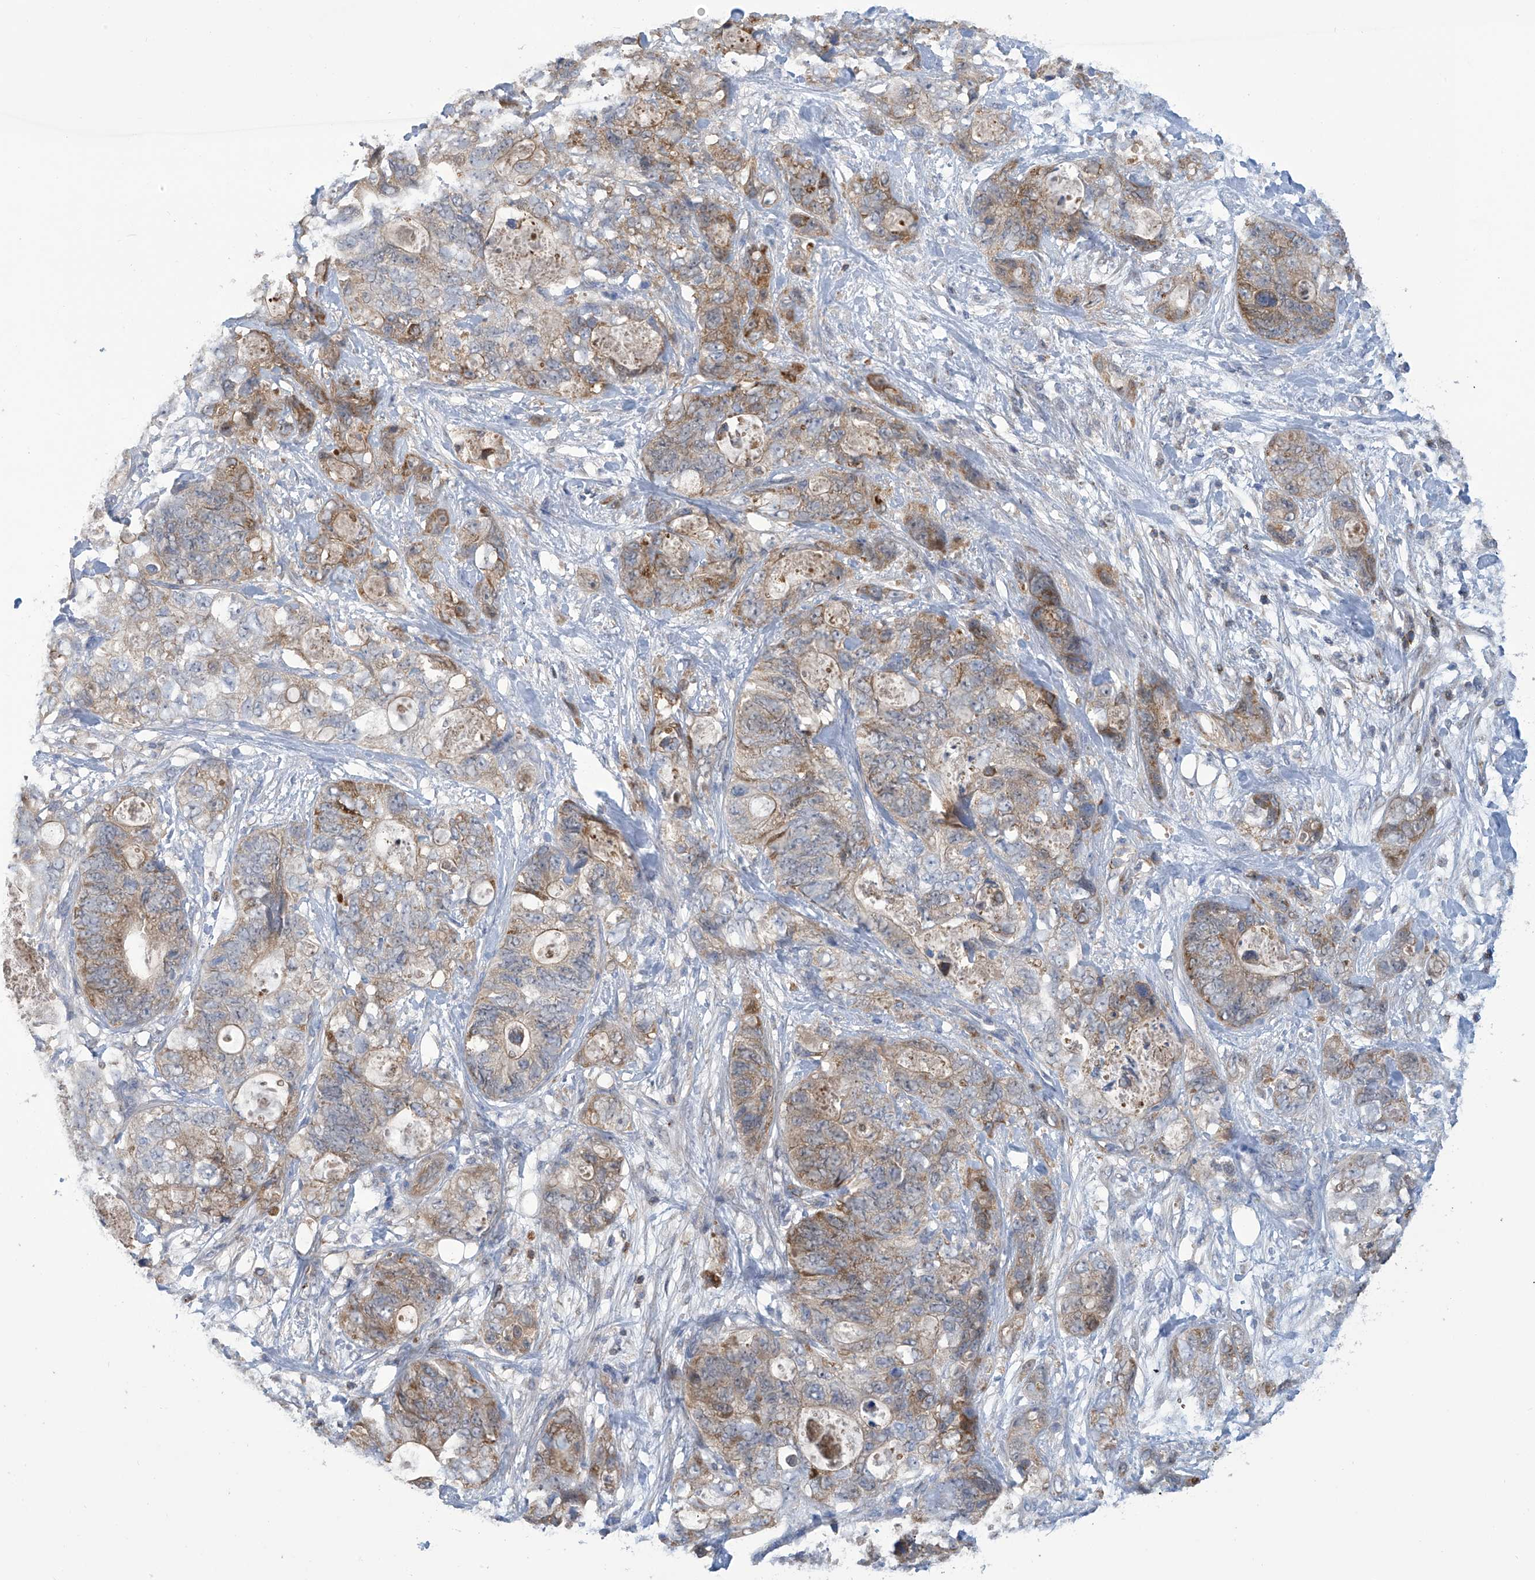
{"staining": {"intensity": "moderate", "quantity": "25%-75%", "location": "cytoplasmic/membranous"}, "tissue": "stomach cancer", "cell_type": "Tumor cells", "image_type": "cancer", "snomed": [{"axis": "morphology", "description": "Normal tissue, NOS"}, {"axis": "morphology", "description": "Adenocarcinoma, NOS"}, {"axis": "topography", "description": "Stomach"}], "caption": "IHC of human stomach cancer (adenocarcinoma) exhibits medium levels of moderate cytoplasmic/membranous positivity in about 25%-75% of tumor cells.", "gene": "IBA57", "patient": {"sex": "female", "age": 89}}